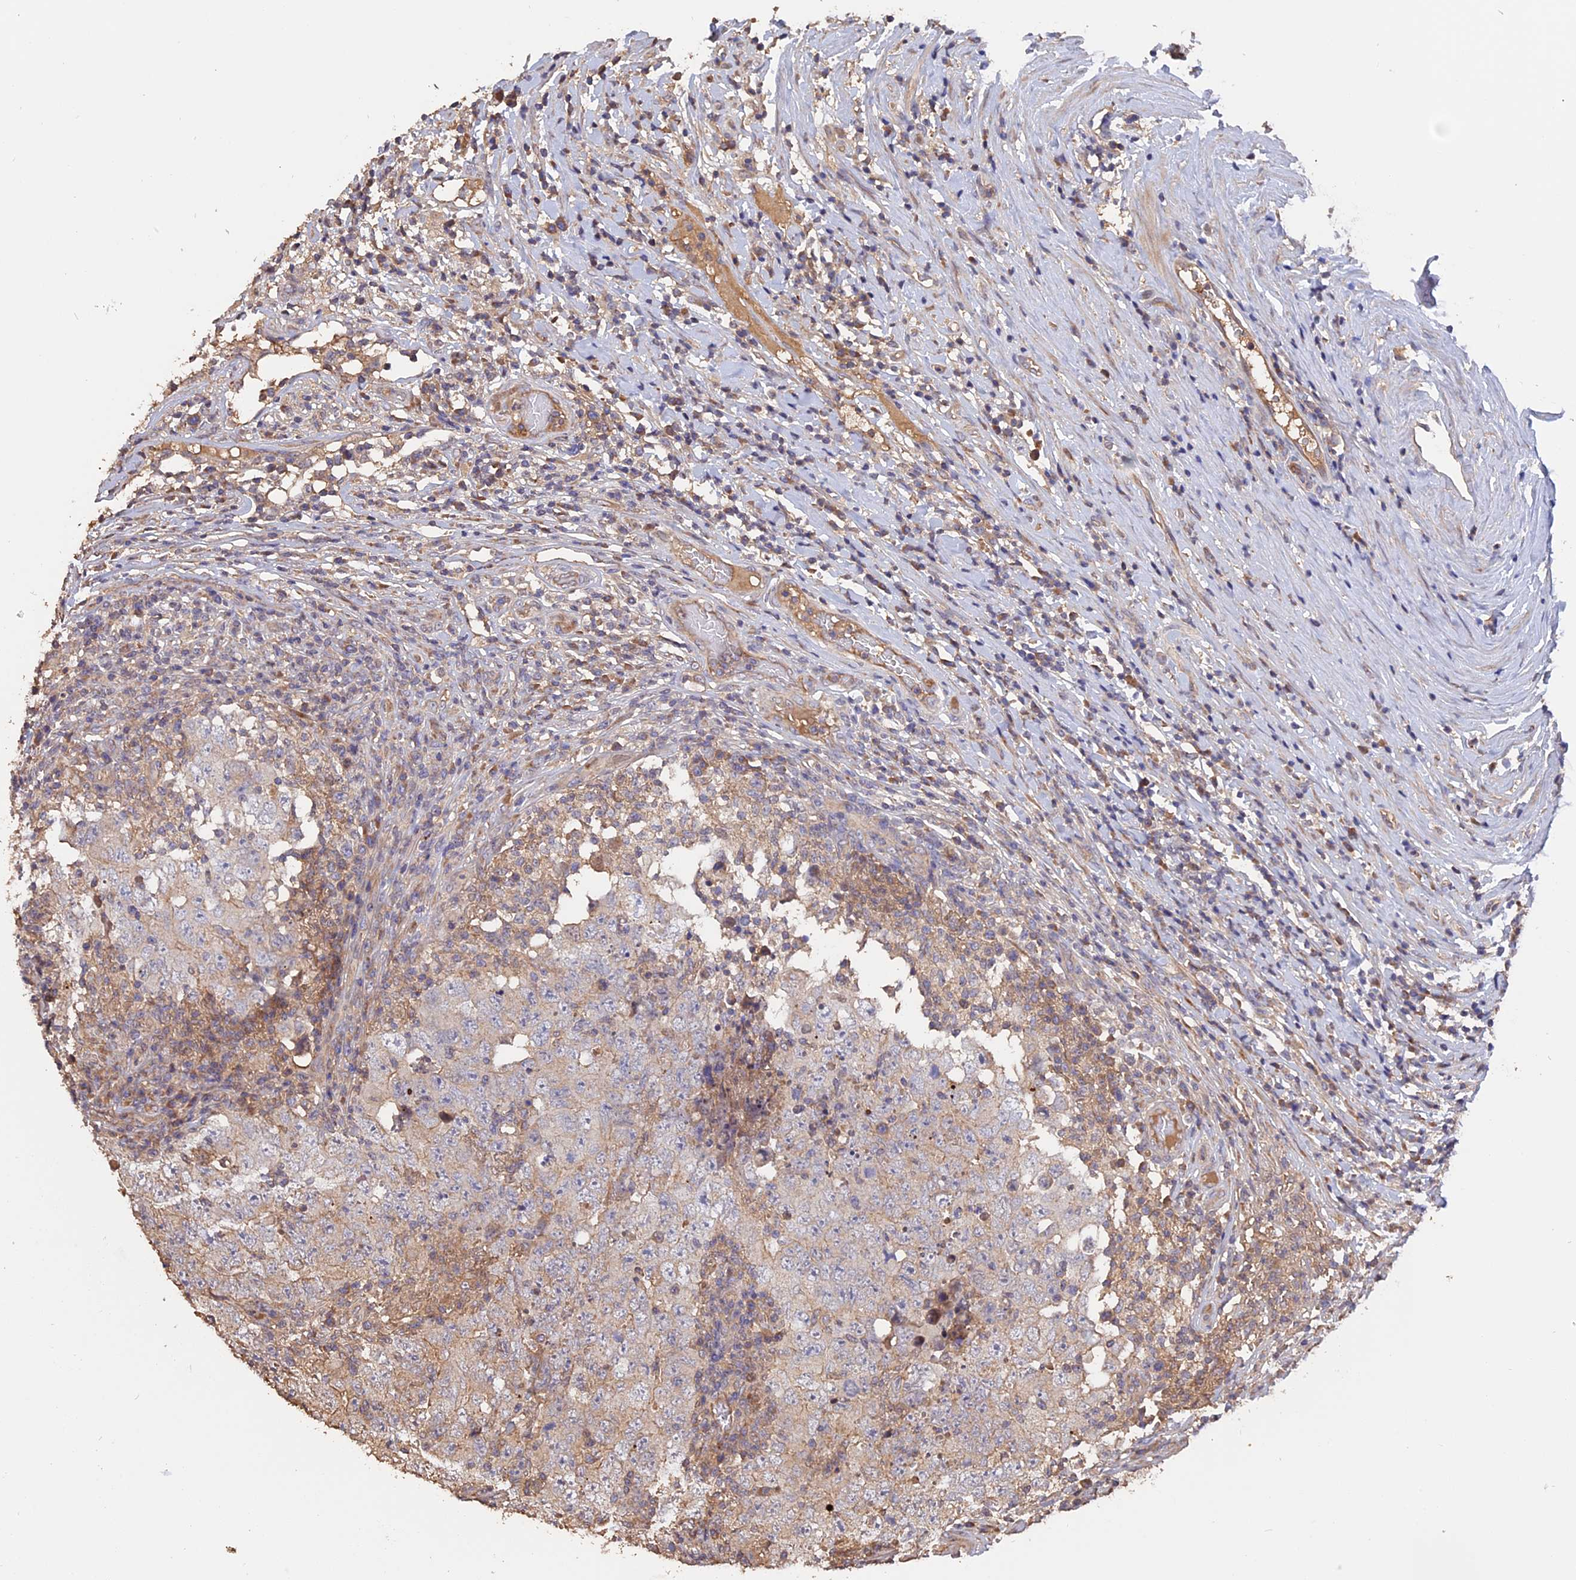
{"staining": {"intensity": "negative", "quantity": "none", "location": "none"}, "tissue": "testis cancer", "cell_type": "Tumor cells", "image_type": "cancer", "snomed": [{"axis": "morphology", "description": "Carcinoma, Embryonal, NOS"}, {"axis": "topography", "description": "Testis"}], "caption": "A high-resolution histopathology image shows IHC staining of embryonal carcinoma (testis), which demonstrates no significant expression in tumor cells.", "gene": "RASAL1", "patient": {"sex": "male", "age": 26}}